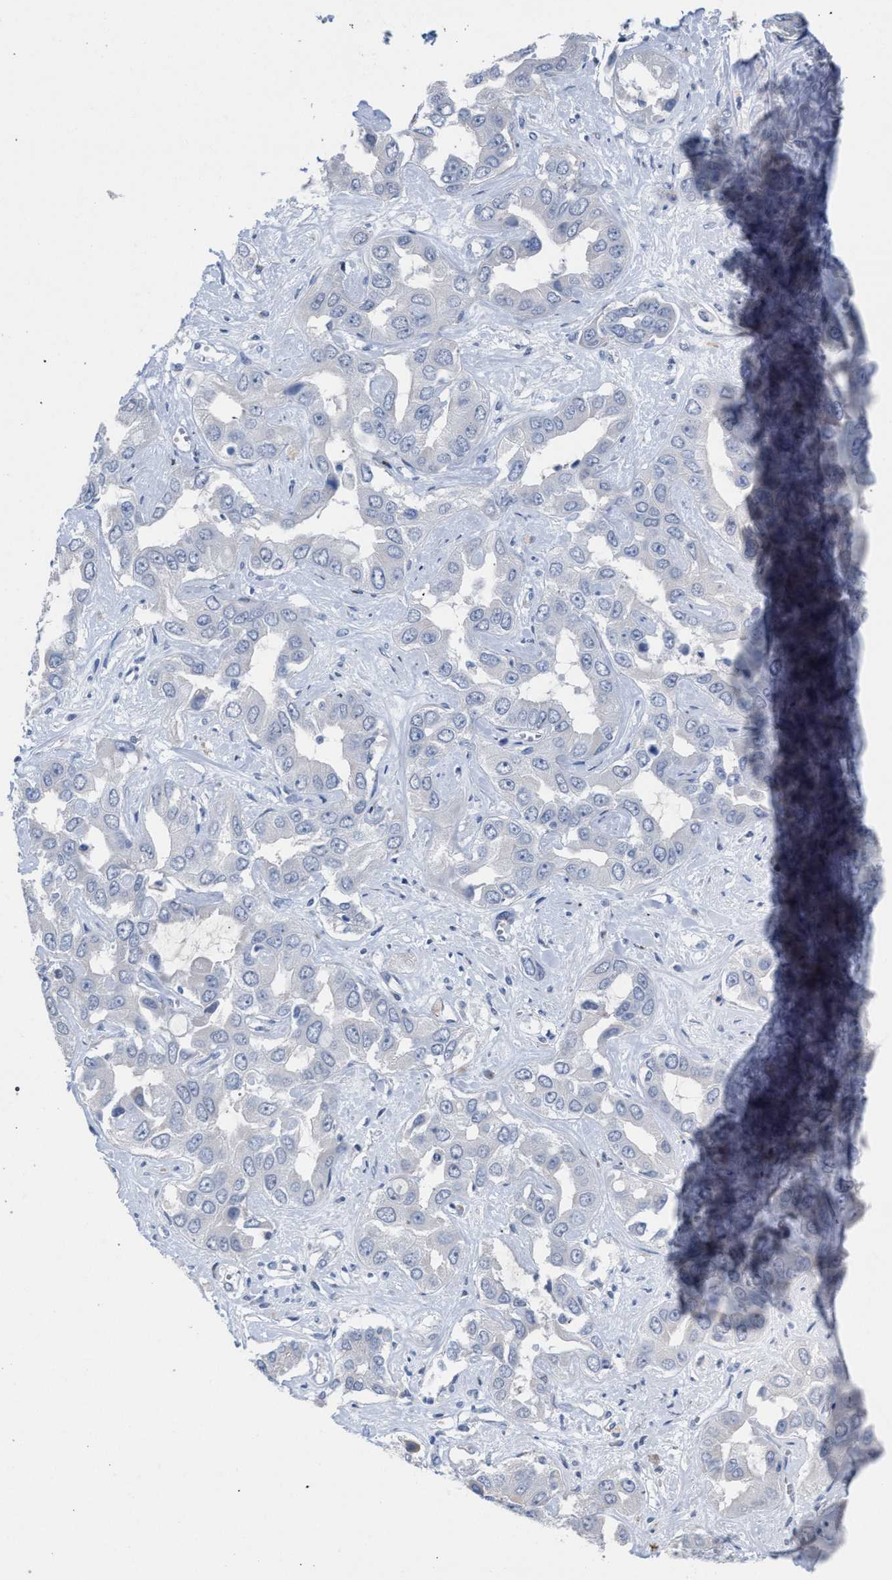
{"staining": {"intensity": "negative", "quantity": "none", "location": "none"}, "tissue": "liver cancer", "cell_type": "Tumor cells", "image_type": "cancer", "snomed": [{"axis": "morphology", "description": "Cholangiocarcinoma"}, {"axis": "topography", "description": "Liver"}], "caption": "Tumor cells show no significant staining in liver cancer.", "gene": "RNF135", "patient": {"sex": "female", "age": 52}}